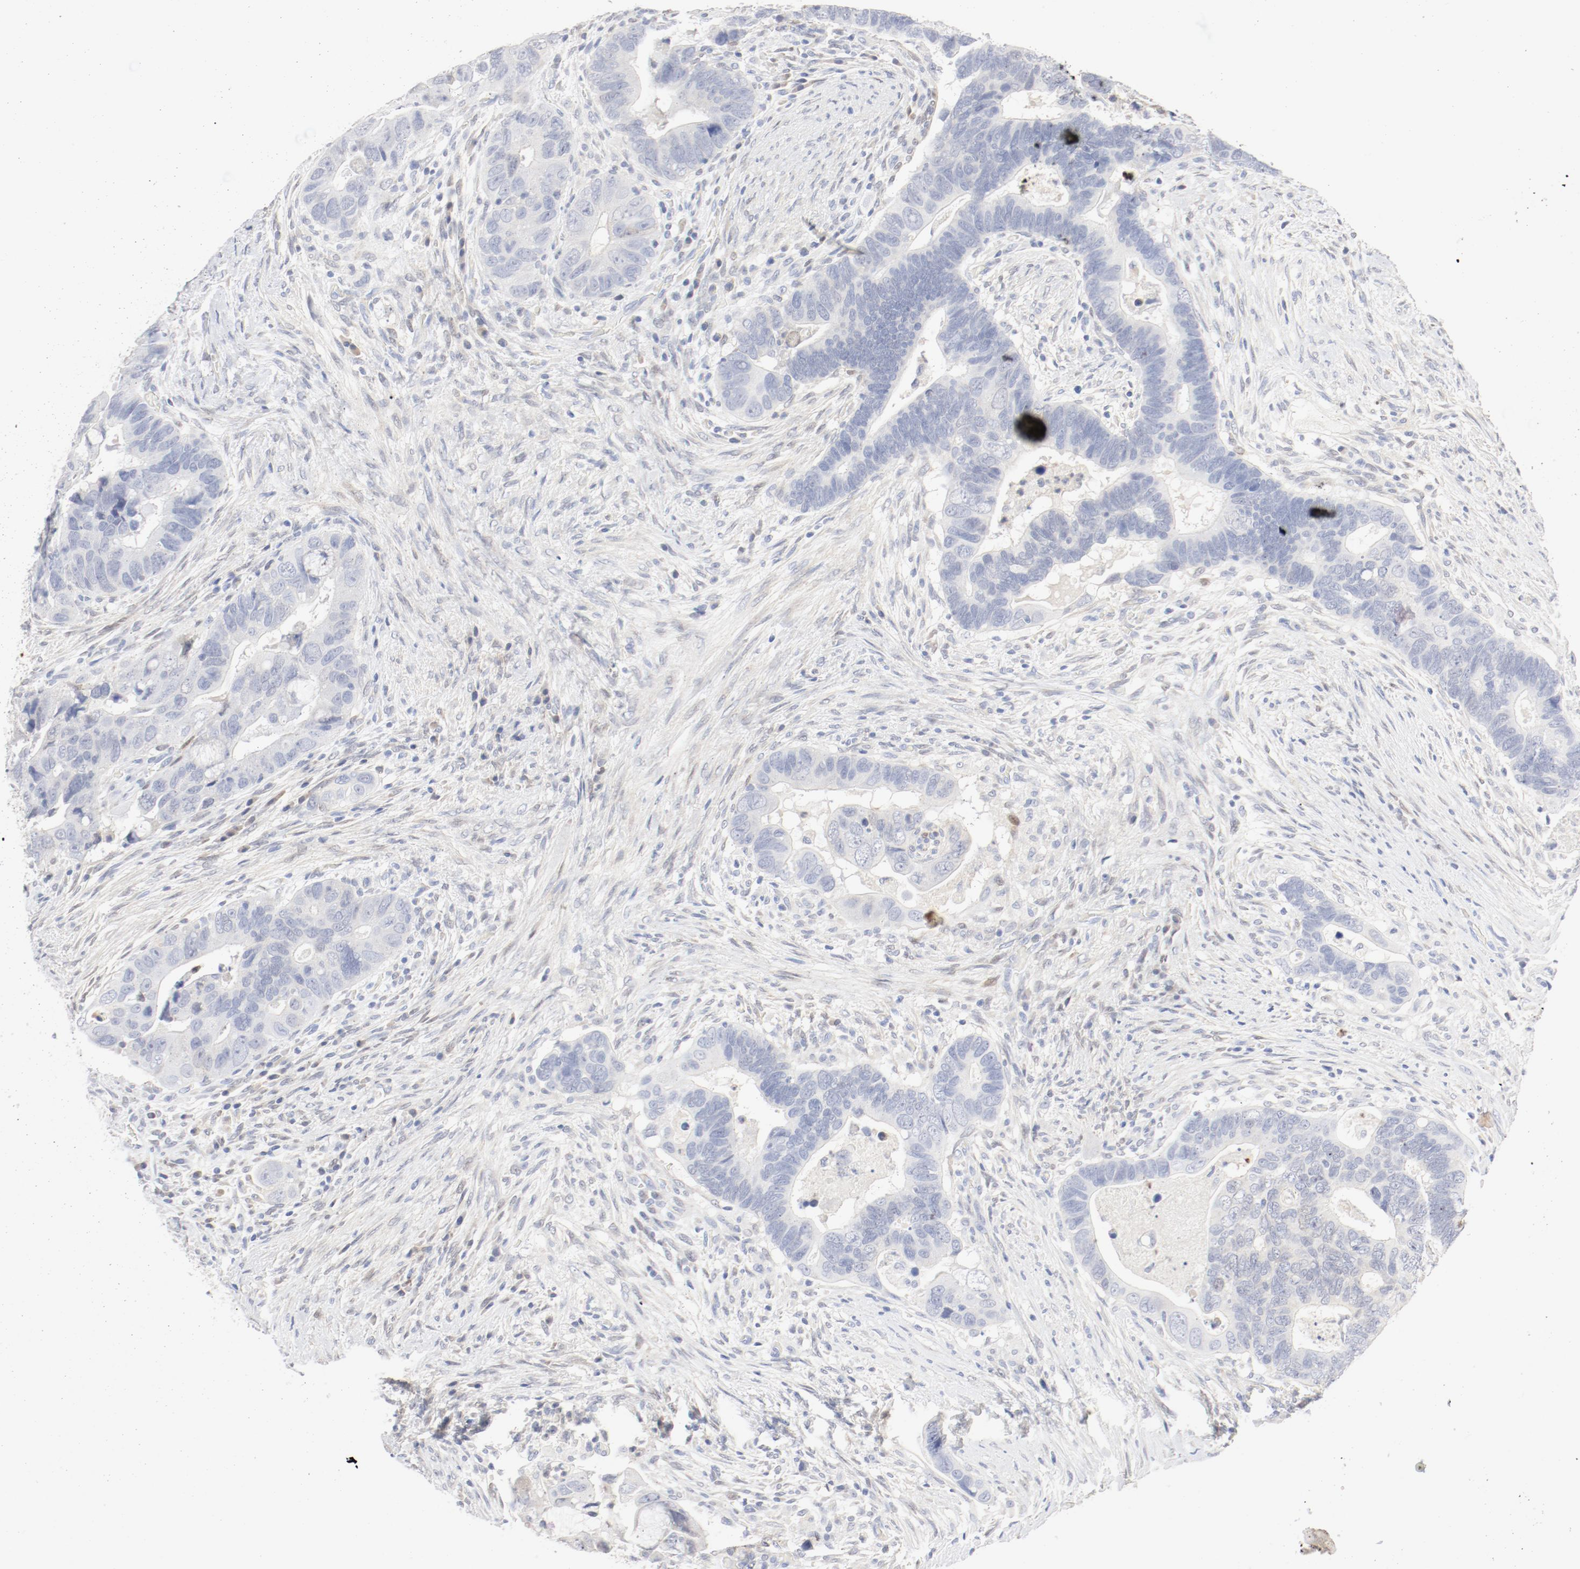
{"staining": {"intensity": "negative", "quantity": "none", "location": "none"}, "tissue": "colorectal cancer", "cell_type": "Tumor cells", "image_type": "cancer", "snomed": [{"axis": "morphology", "description": "Adenocarcinoma, NOS"}, {"axis": "topography", "description": "Rectum"}], "caption": "Tumor cells show no significant protein expression in adenocarcinoma (colorectal).", "gene": "PGM1", "patient": {"sex": "male", "age": 53}}